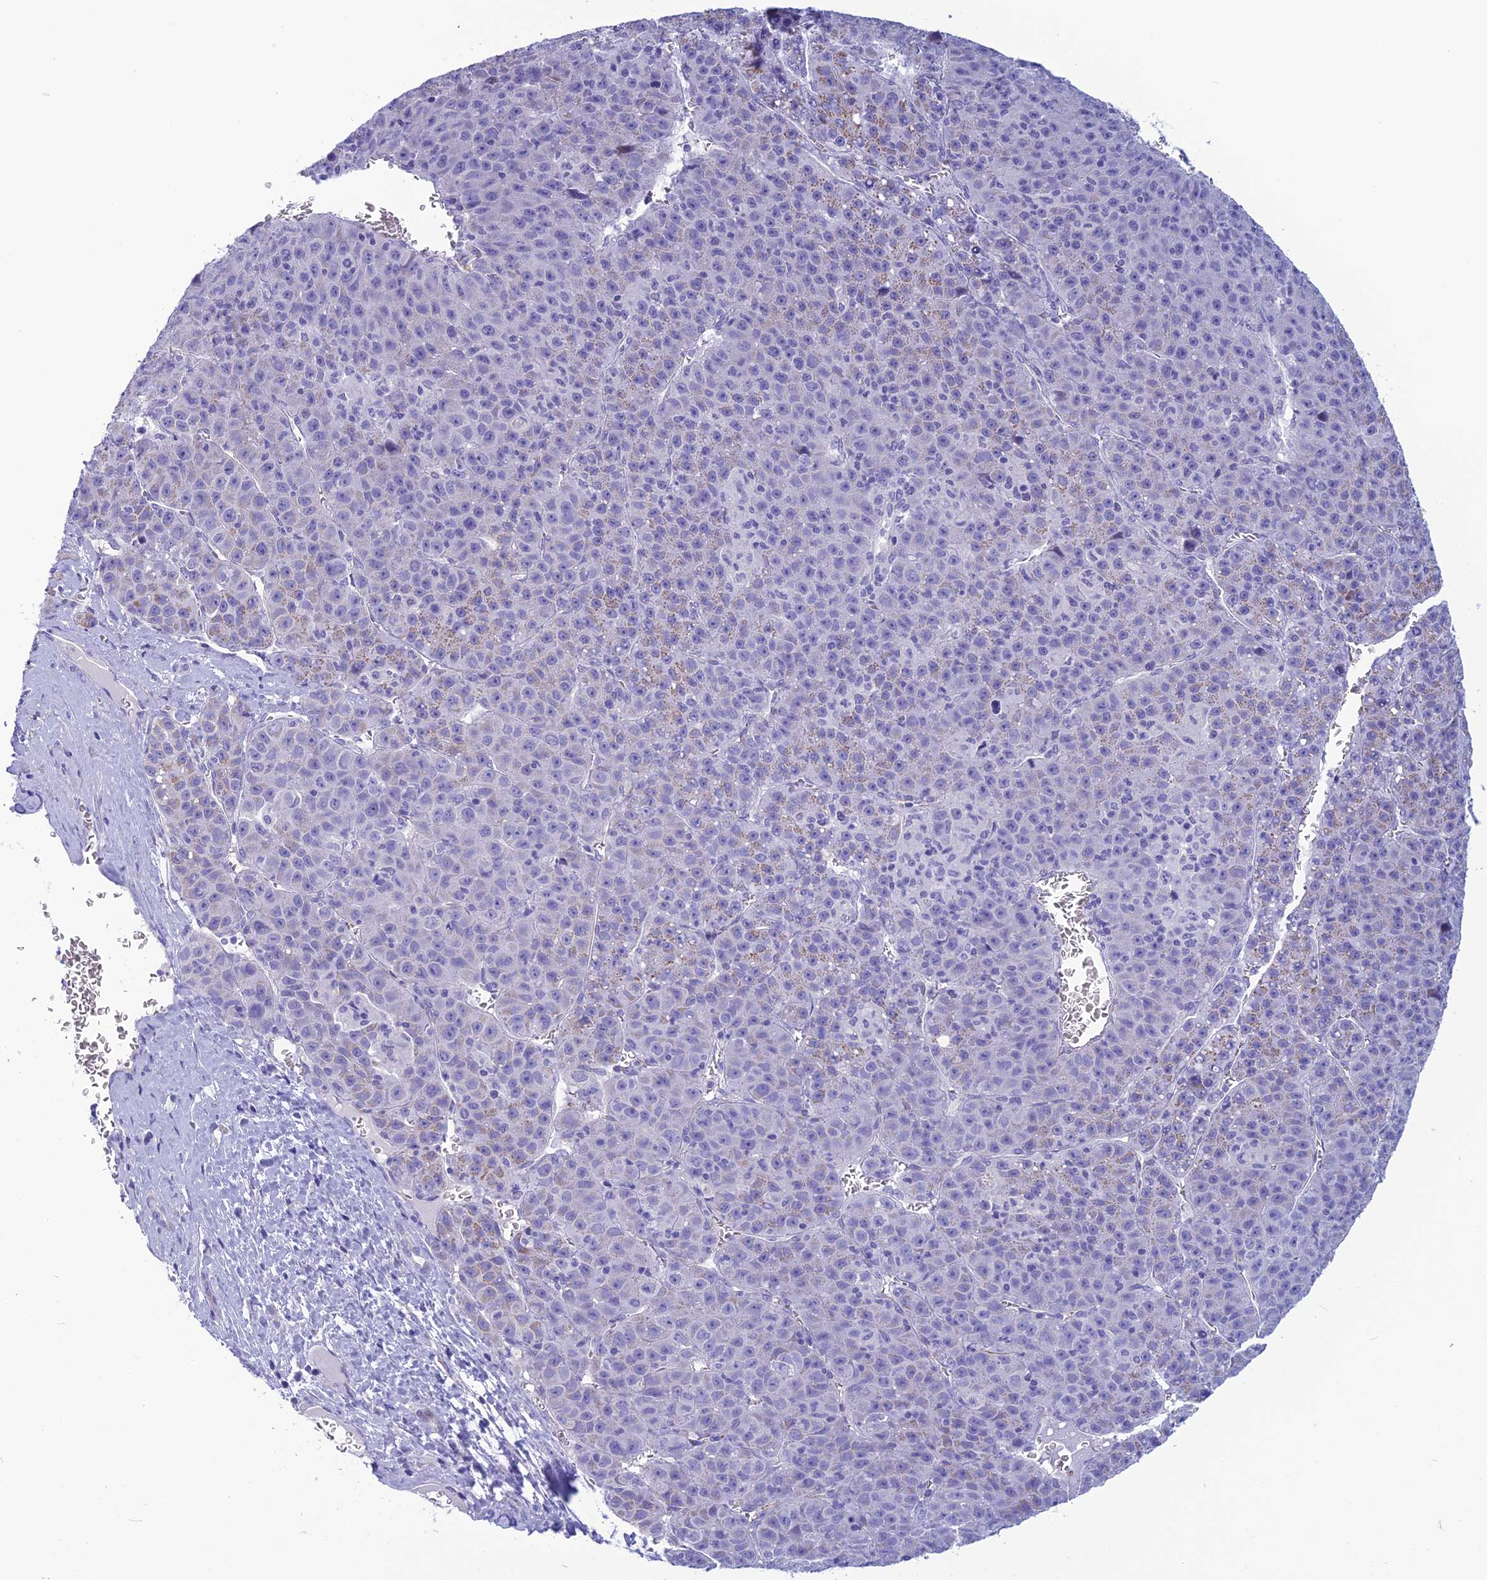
{"staining": {"intensity": "weak", "quantity": "<25%", "location": "cytoplasmic/membranous"}, "tissue": "liver cancer", "cell_type": "Tumor cells", "image_type": "cancer", "snomed": [{"axis": "morphology", "description": "Carcinoma, Hepatocellular, NOS"}, {"axis": "topography", "description": "Liver"}], "caption": "Tumor cells show no significant staining in liver hepatocellular carcinoma. (Brightfield microscopy of DAB immunohistochemistry at high magnification).", "gene": "POMGNT1", "patient": {"sex": "female", "age": 53}}